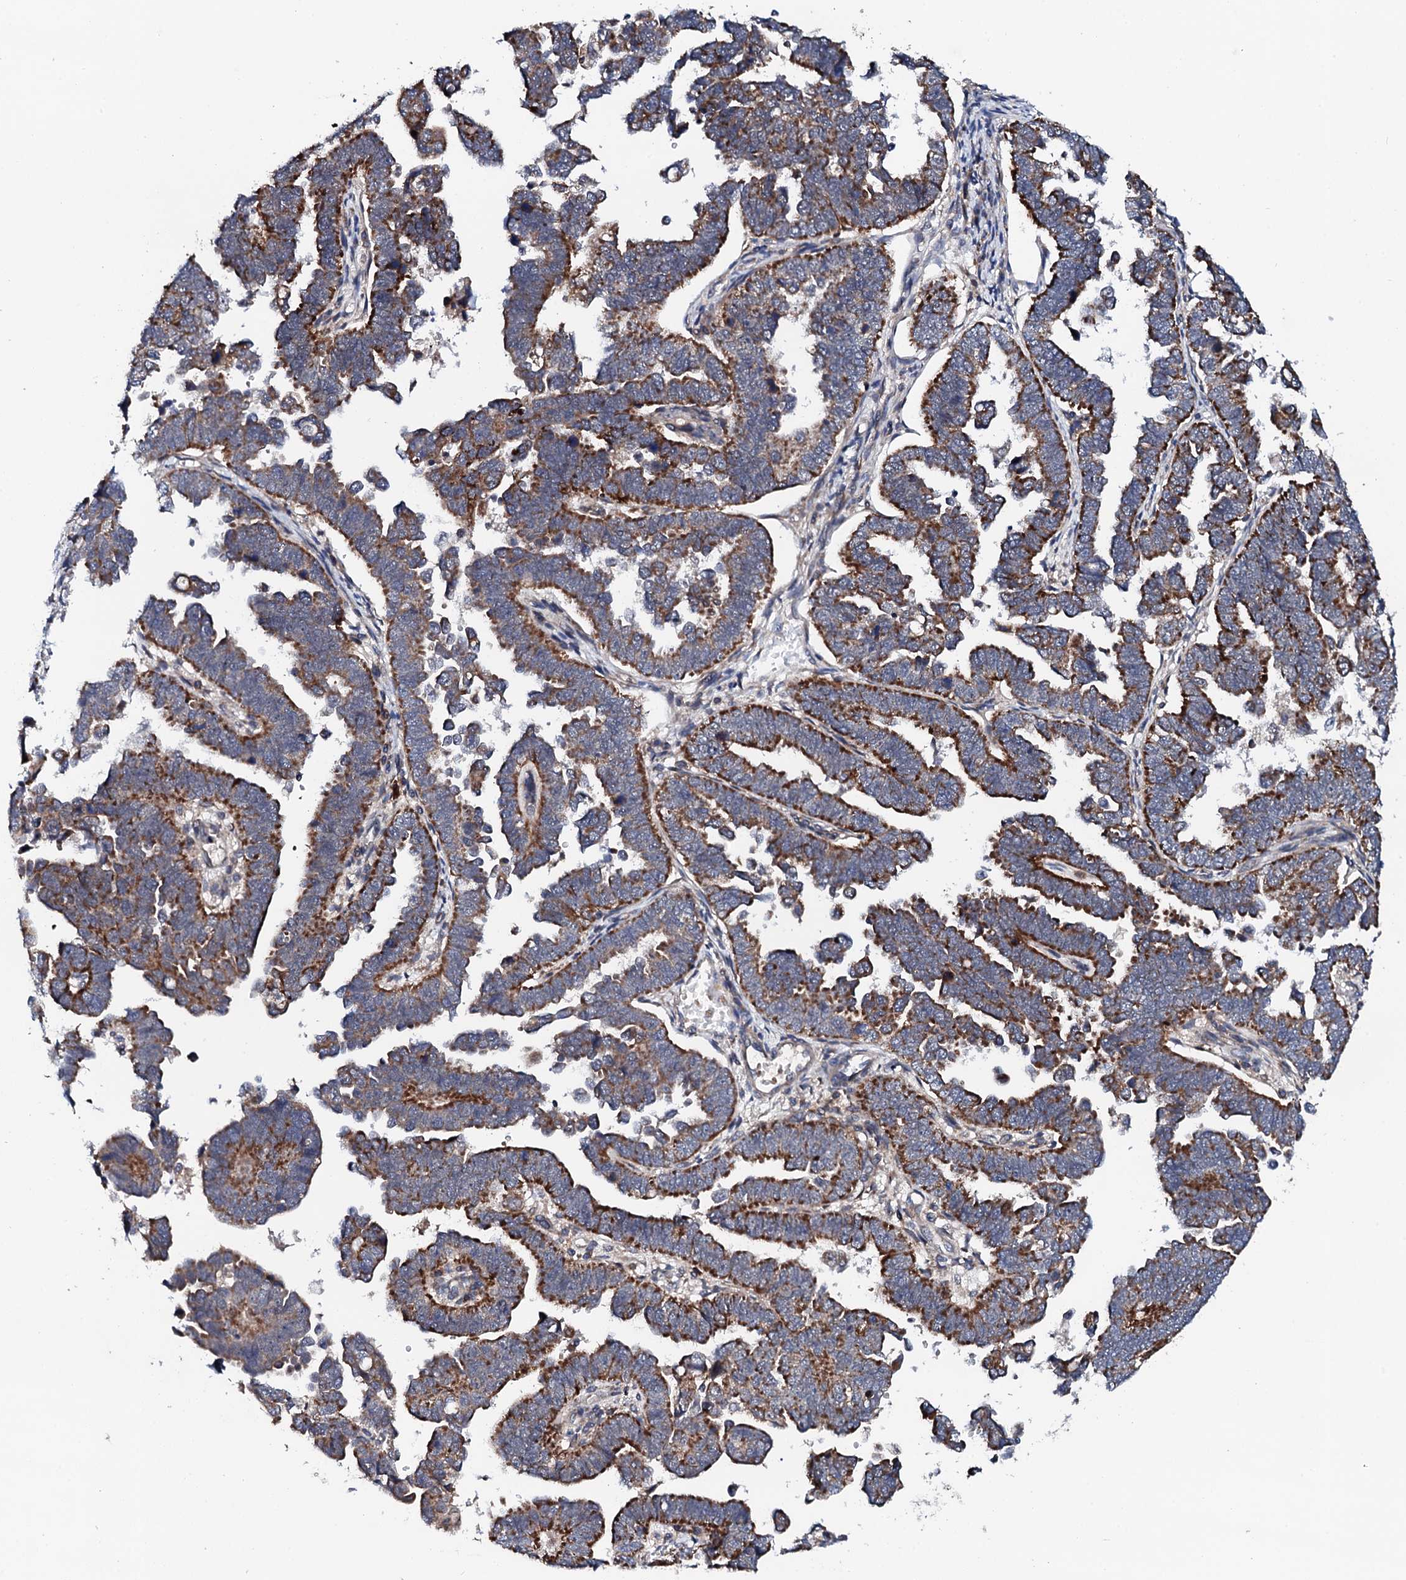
{"staining": {"intensity": "moderate", "quantity": ">75%", "location": "cytoplasmic/membranous"}, "tissue": "endometrial cancer", "cell_type": "Tumor cells", "image_type": "cancer", "snomed": [{"axis": "morphology", "description": "Adenocarcinoma, NOS"}, {"axis": "topography", "description": "Endometrium"}], "caption": "Immunohistochemistry (IHC) (DAB (3,3'-diaminobenzidine)) staining of human adenocarcinoma (endometrial) reveals moderate cytoplasmic/membranous protein expression in about >75% of tumor cells.", "gene": "COG4", "patient": {"sex": "female", "age": 75}}